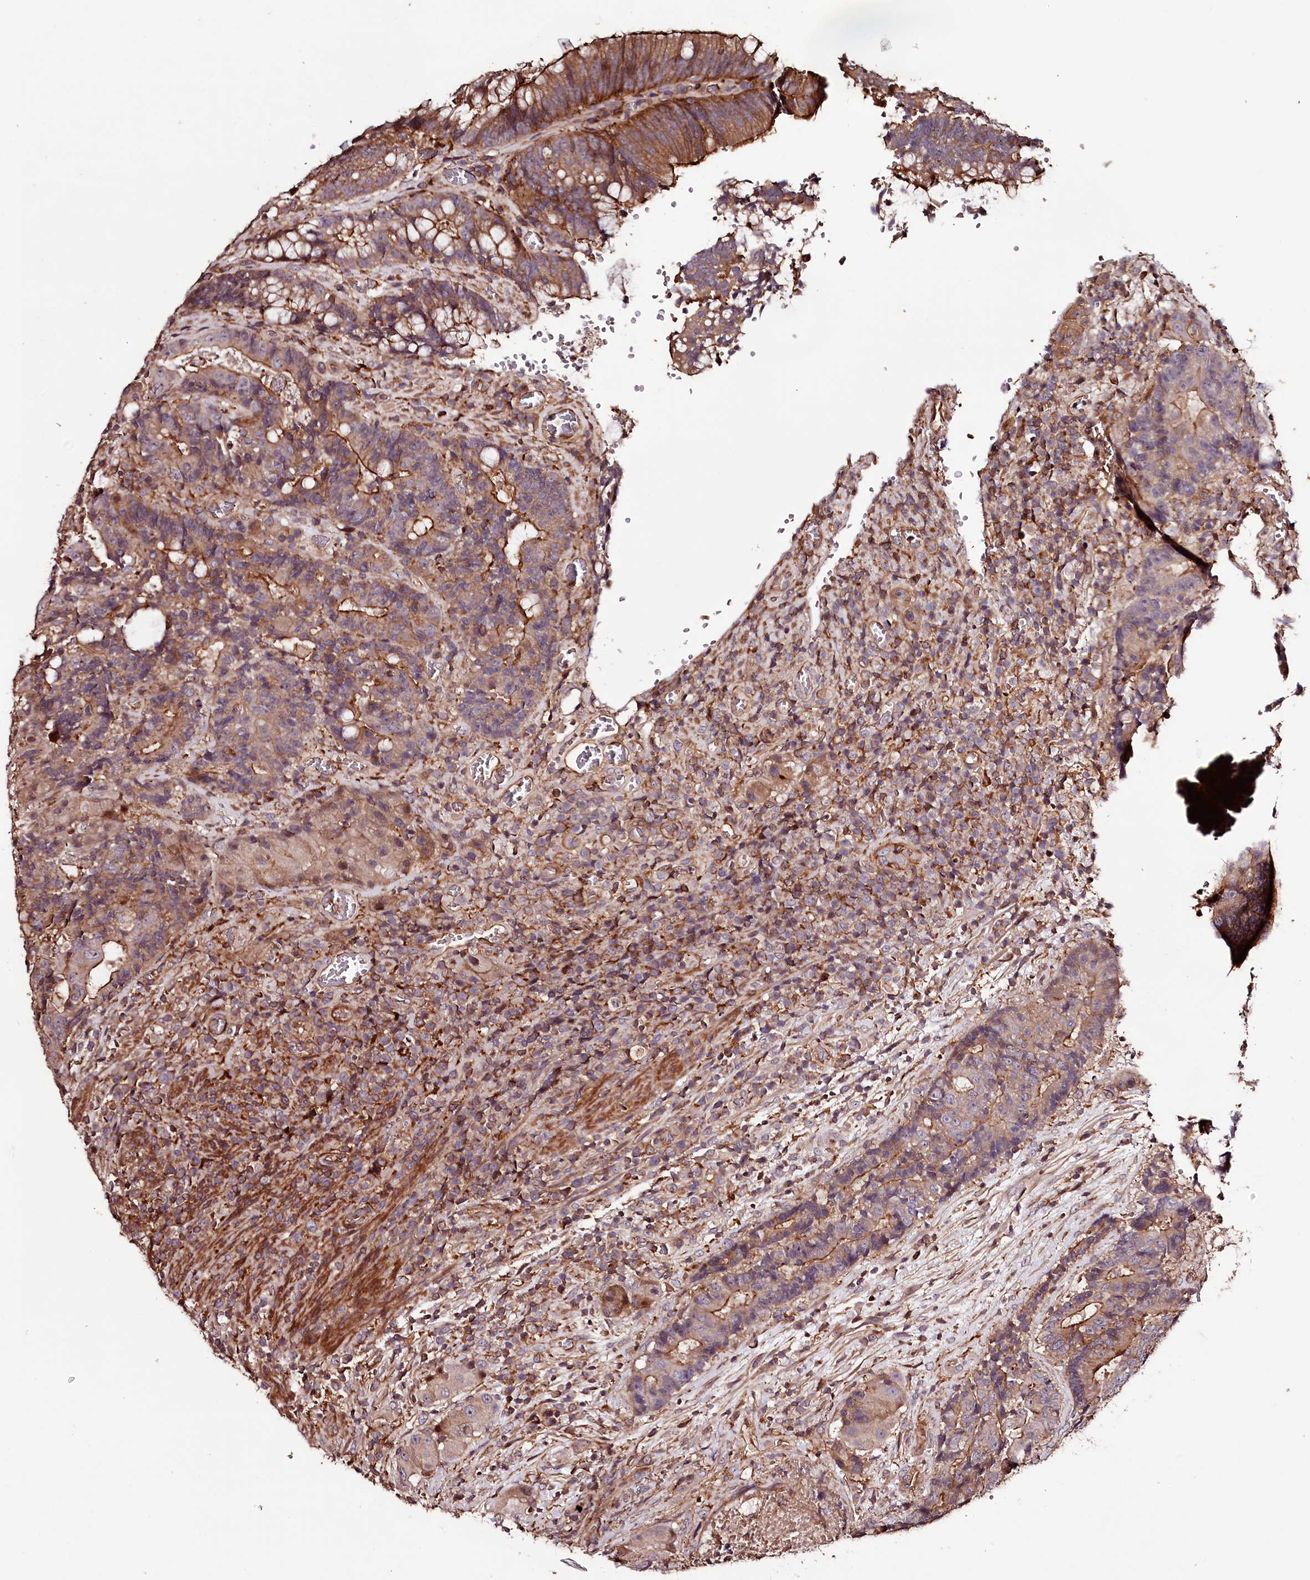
{"staining": {"intensity": "strong", "quantity": "25%-75%", "location": "cytoplasmic/membranous"}, "tissue": "colorectal cancer", "cell_type": "Tumor cells", "image_type": "cancer", "snomed": [{"axis": "morphology", "description": "Adenocarcinoma, NOS"}, {"axis": "topography", "description": "Rectum"}], "caption": "This image exhibits immunohistochemistry (IHC) staining of colorectal adenocarcinoma, with high strong cytoplasmic/membranous expression in about 25%-75% of tumor cells.", "gene": "KIF14", "patient": {"sex": "male", "age": 69}}